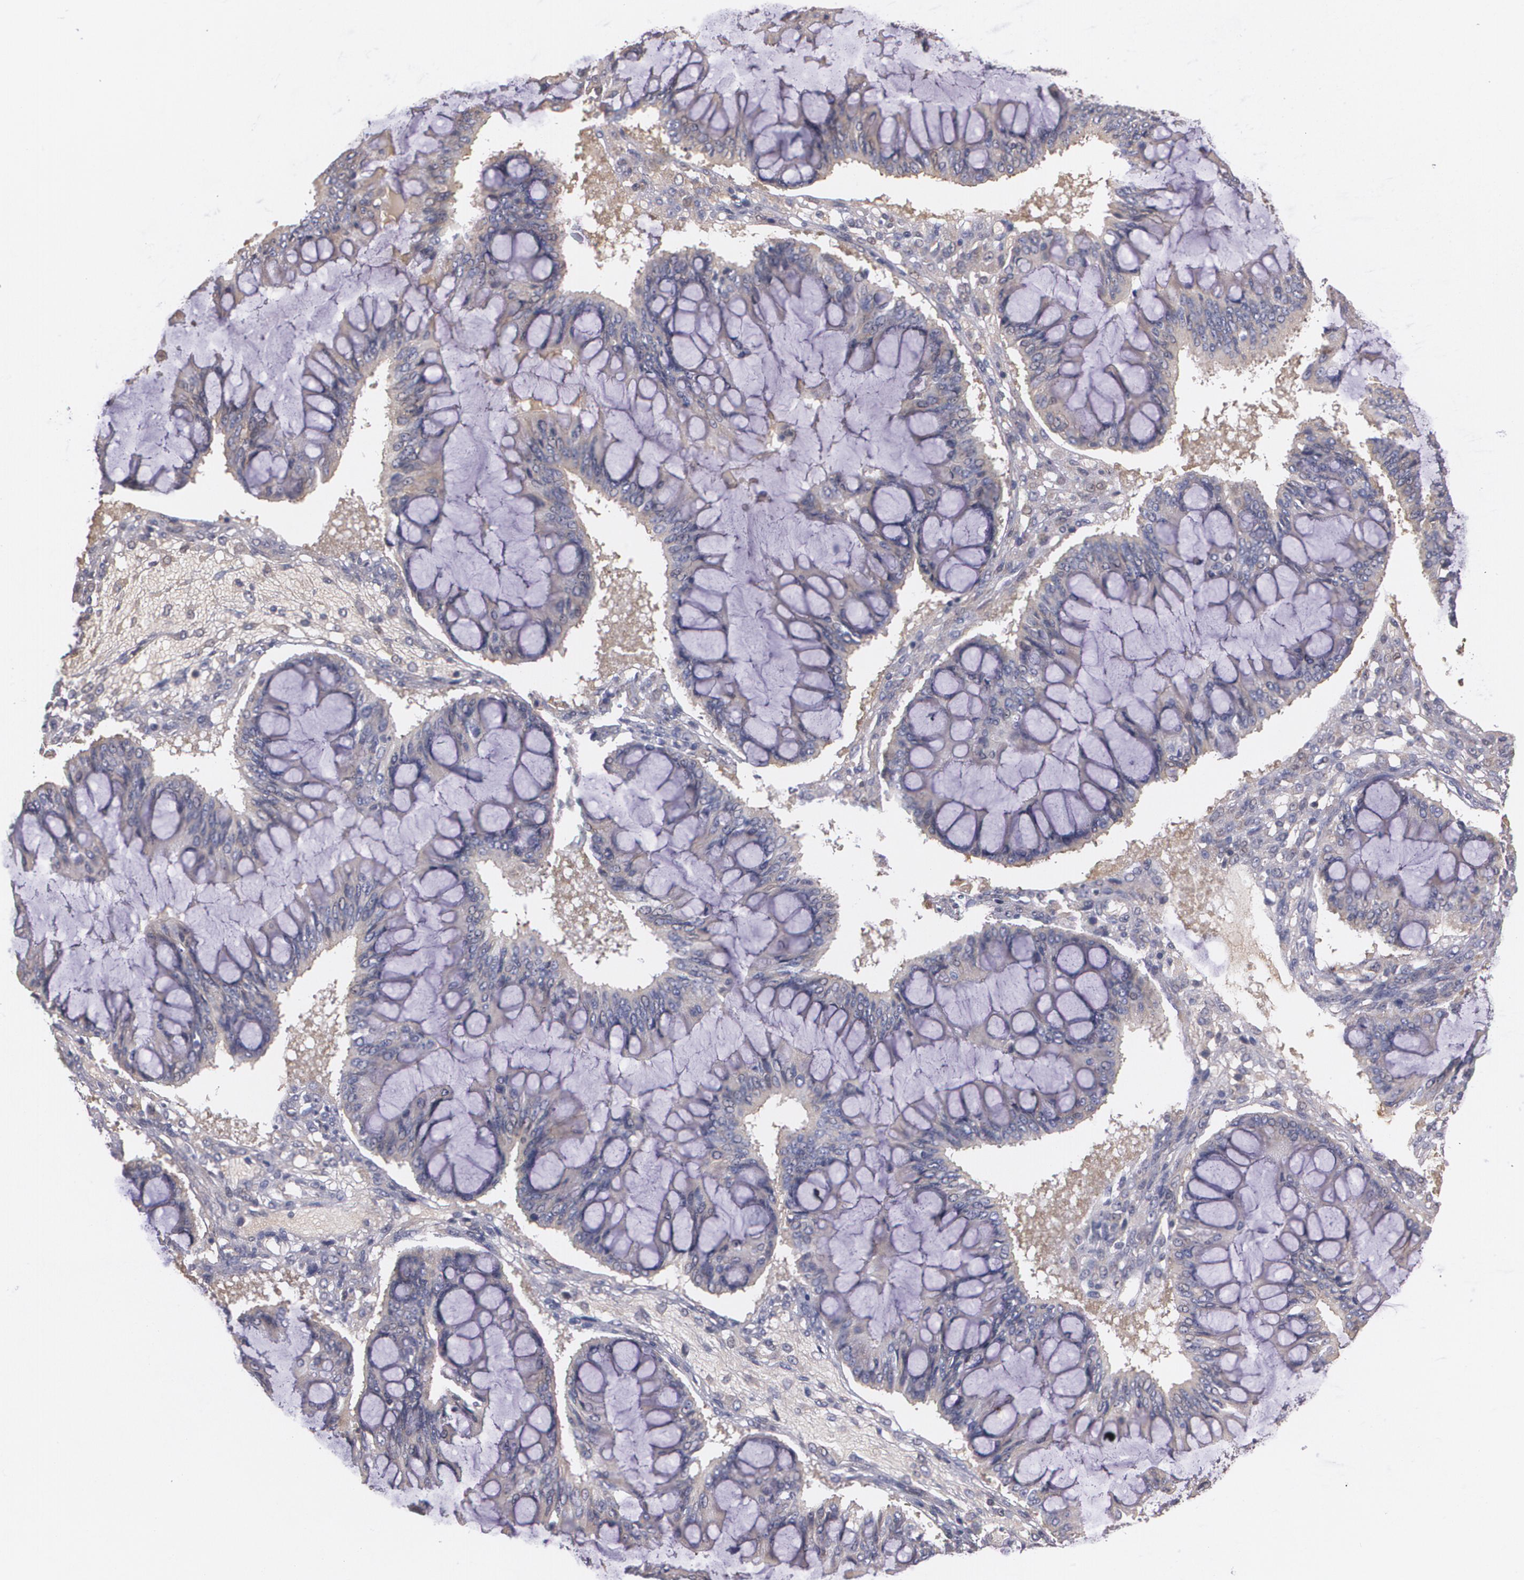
{"staining": {"intensity": "weak", "quantity": "25%-75%", "location": "cytoplasmic/membranous"}, "tissue": "ovarian cancer", "cell_type": "Tumor cells", "image_type": "cancer", "snomed": [{"axis": "morphology", "description": "Cystadenocarcinoma, mucinous, NOS"}, {"axis": "topography", "description": "Ovary"}], "caption": "Weak cytoplasmic/membranous protein positivity is seen in about 25%-75% of tumor cells in mucinous cystadenocarcinoma (ovarian).", "gene": "AMBP", "patient": {"sex": "female", "age": 73}}